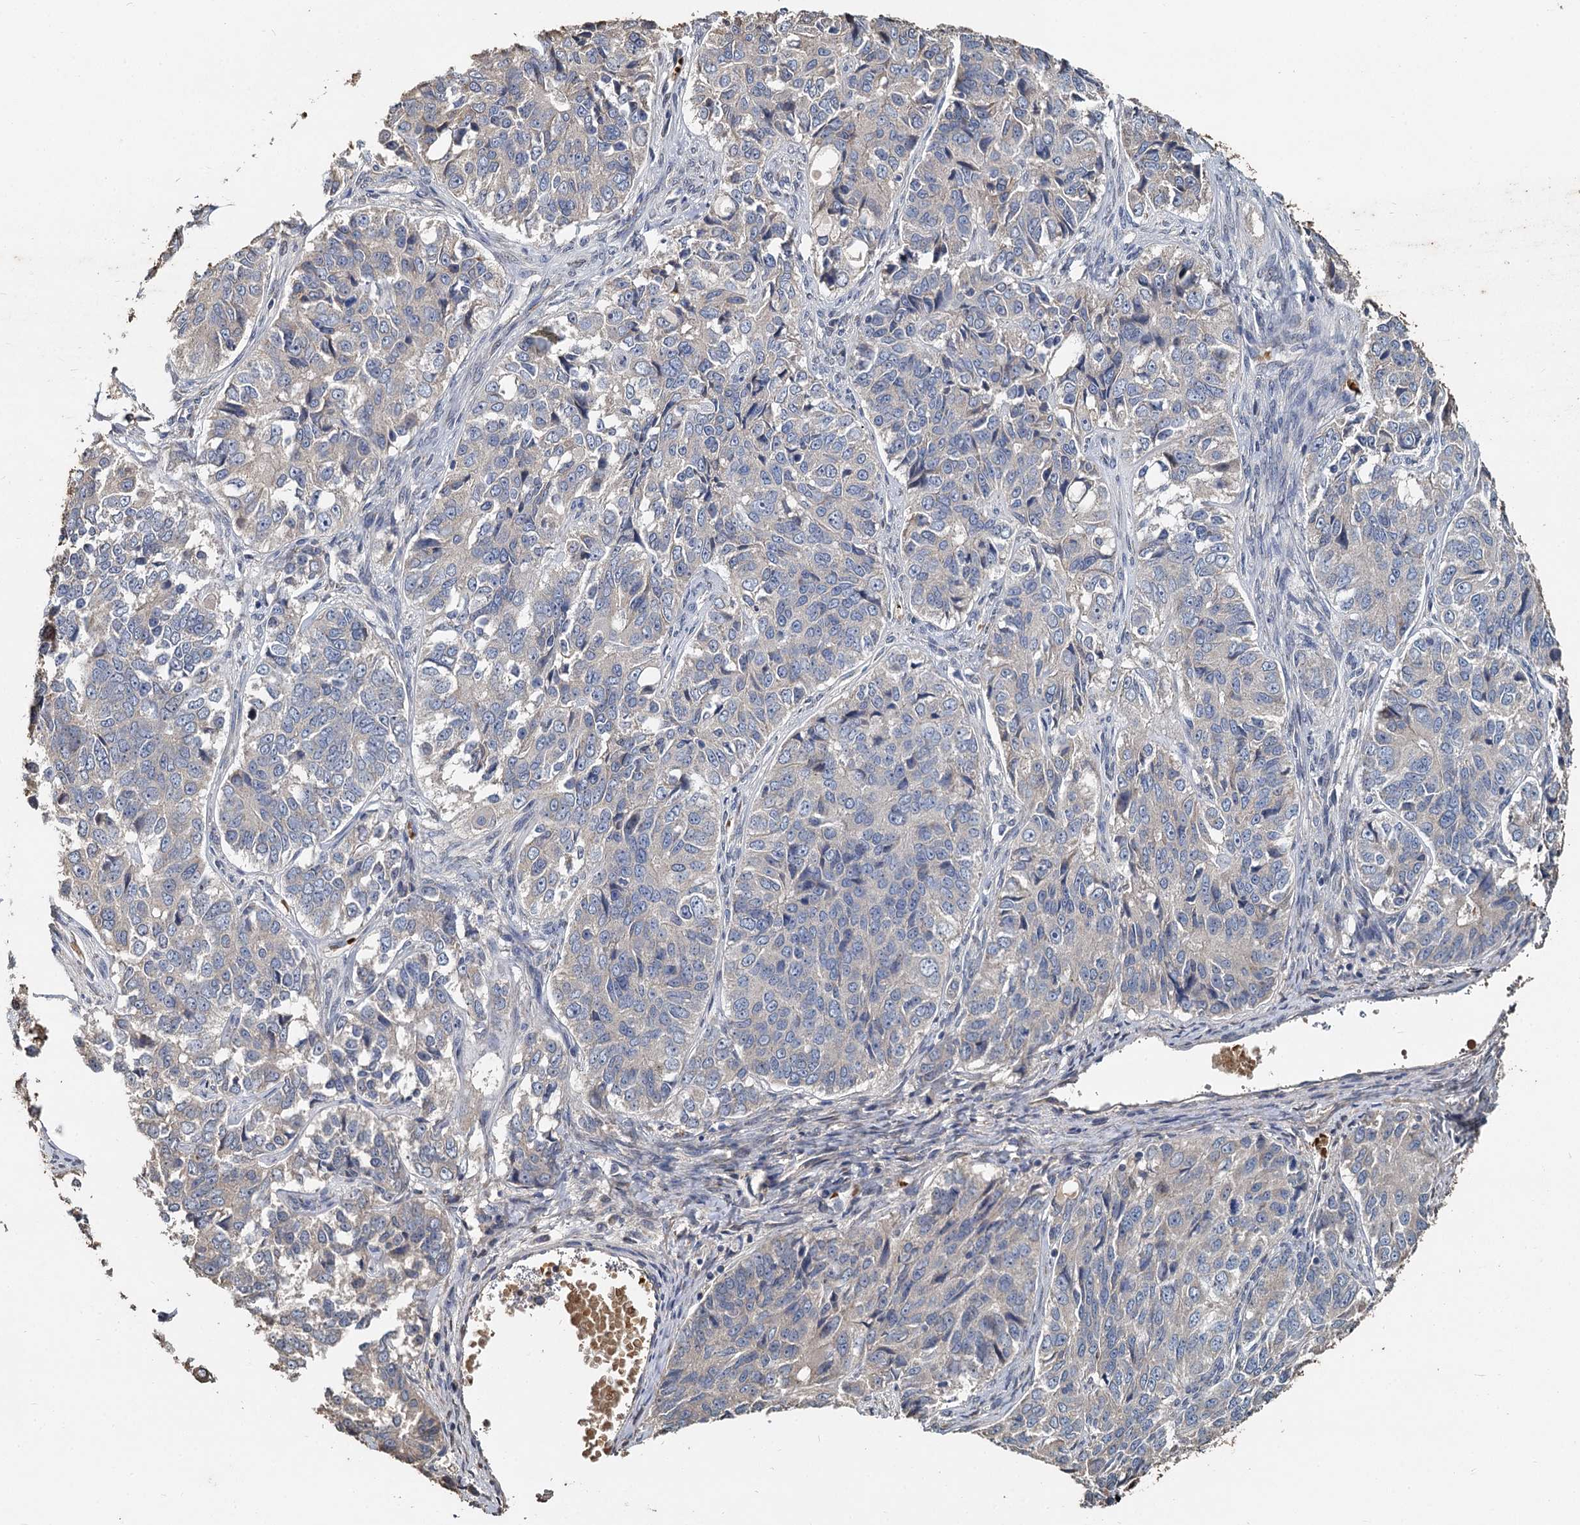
{"staining": {"intensity": "negative", "quantity": "none", "location": "none"}, "tissue": "ovarian cancer", "cell_type": "Tumor cells", "image_type": "cancer", "snomed": [{"axis": "morphology", "description": "Carcinoma, endometroid"}, {"axis": "topography", "description": "Ovary"}], "caption": "DAB immunohistochemical staining of ovarian cancer displays no significant expression in tumor cells.", "gene": "TCTN2", "patient": {"sex": "female", "age": 51}}